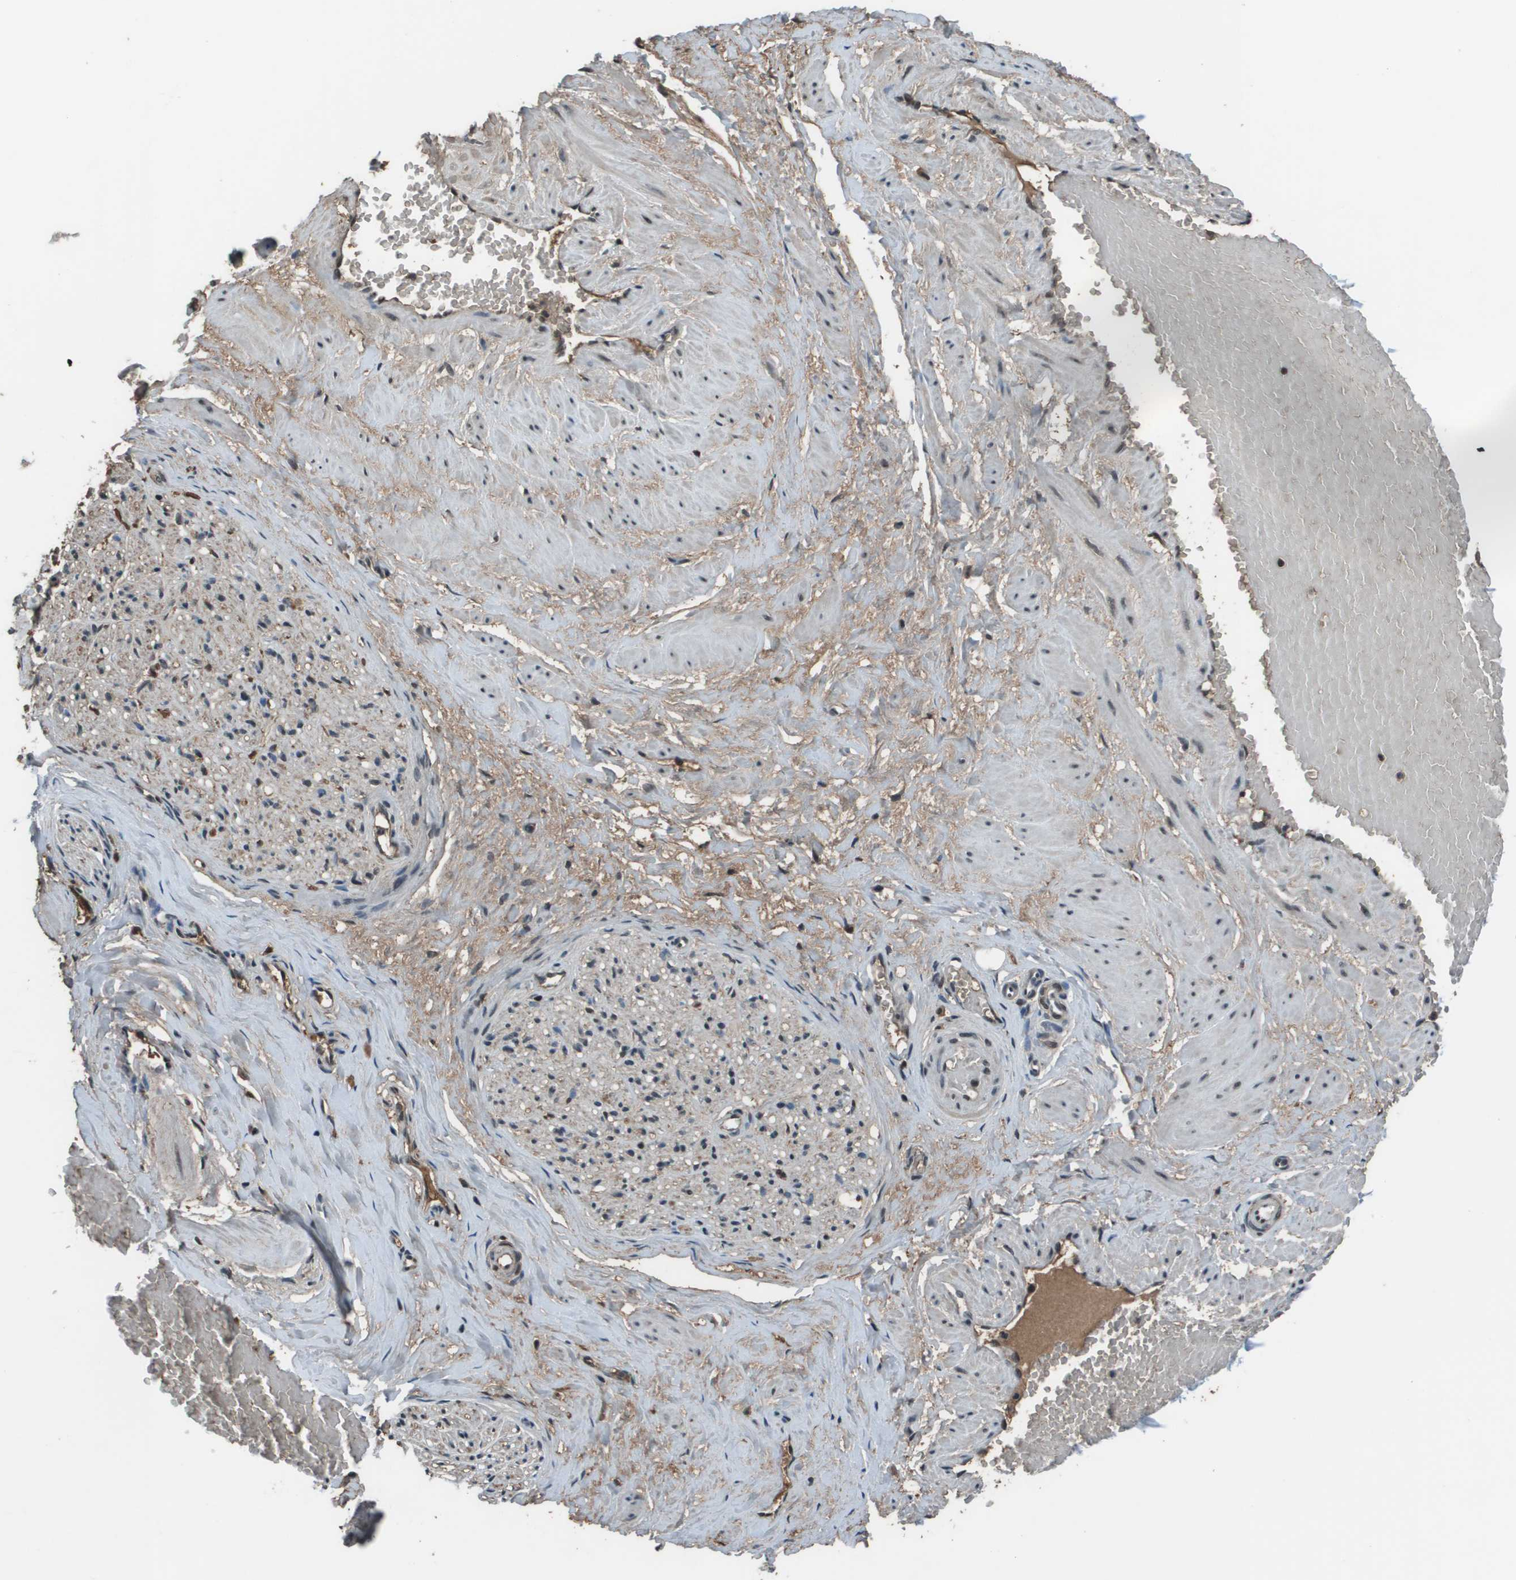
{"staining": {"intensity": "moderate", "quantity": "<25%", "location": "nuclear"}, "tissue": "adipose tissue", "cell_type": "Adipocytes", "image_type": "normal", "snomed": [{"axis": "morphology", "description": "Normal tissue, NOS"}, {"axis": "topography", "description": "Soft tissue"}, {"axis": "topography", "description": "Vascular tissue"}], "caption": "A high-resolution histopathology image shows immunohistochemistry (IHC) staining of benign adipose tissue, which shows moderate nuclear positivity in about <25% of adipocytes.", "gene": "THRAP3", "patient": {"sex": "female", "age": 35}}